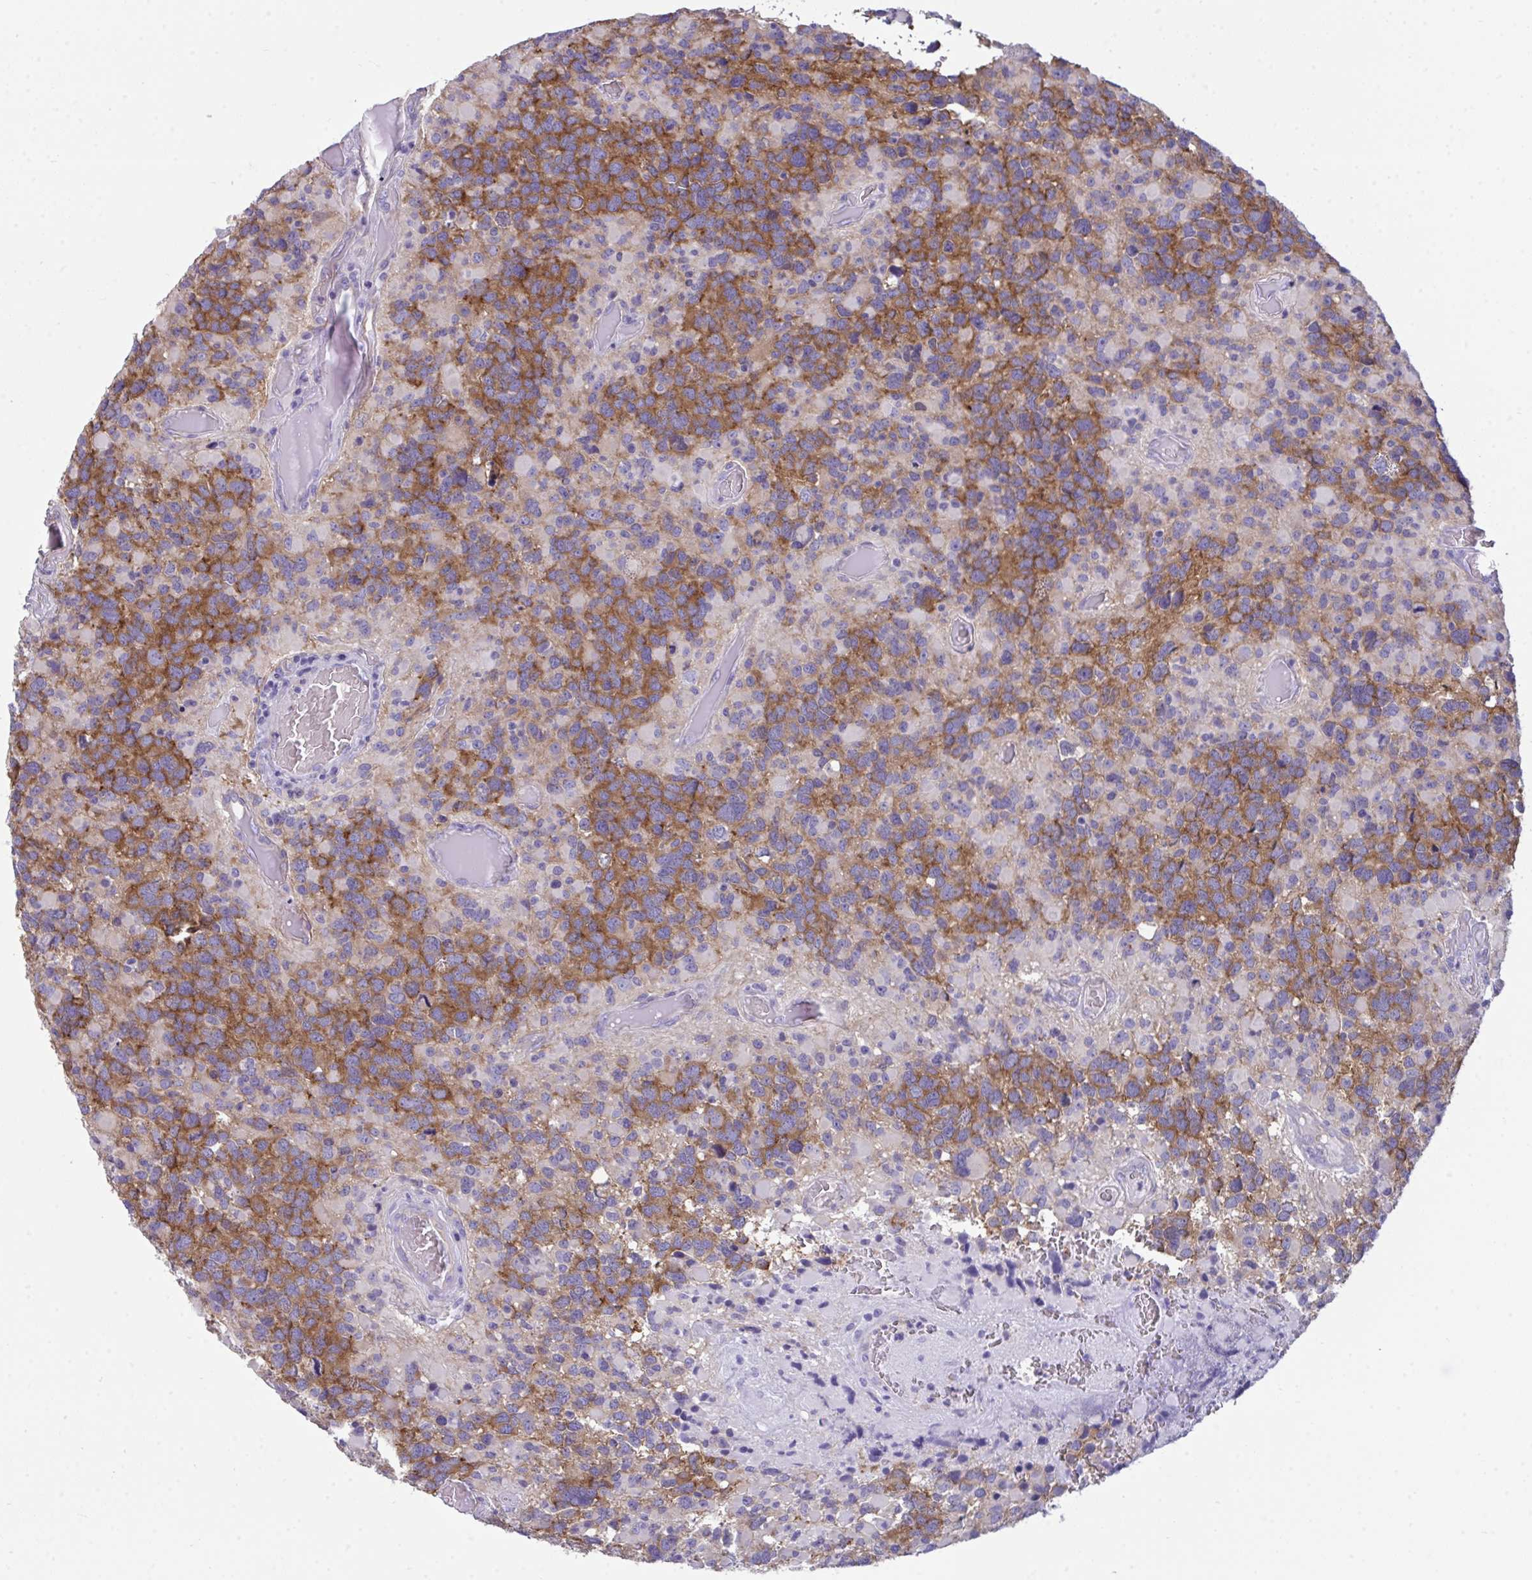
{"staining": {"intensity": "moderate", "quantity": "25%-75%", "location": "cytoplasmic/membranous"}, "tissue": "glioma", "cell_type": "Tumor cells", "image_type": "cancer", "snomed": [{"axis": "morphology", "description": "Glioma, malignant, High grade"}, {"axis": "topography", "description": "Brain"}], "caption": "Human glioma stained with a protein marker demonstrates moderate staining in tumor cells.", "gene": "MYH10", "patient": {"sex": "female", "age": 40}}